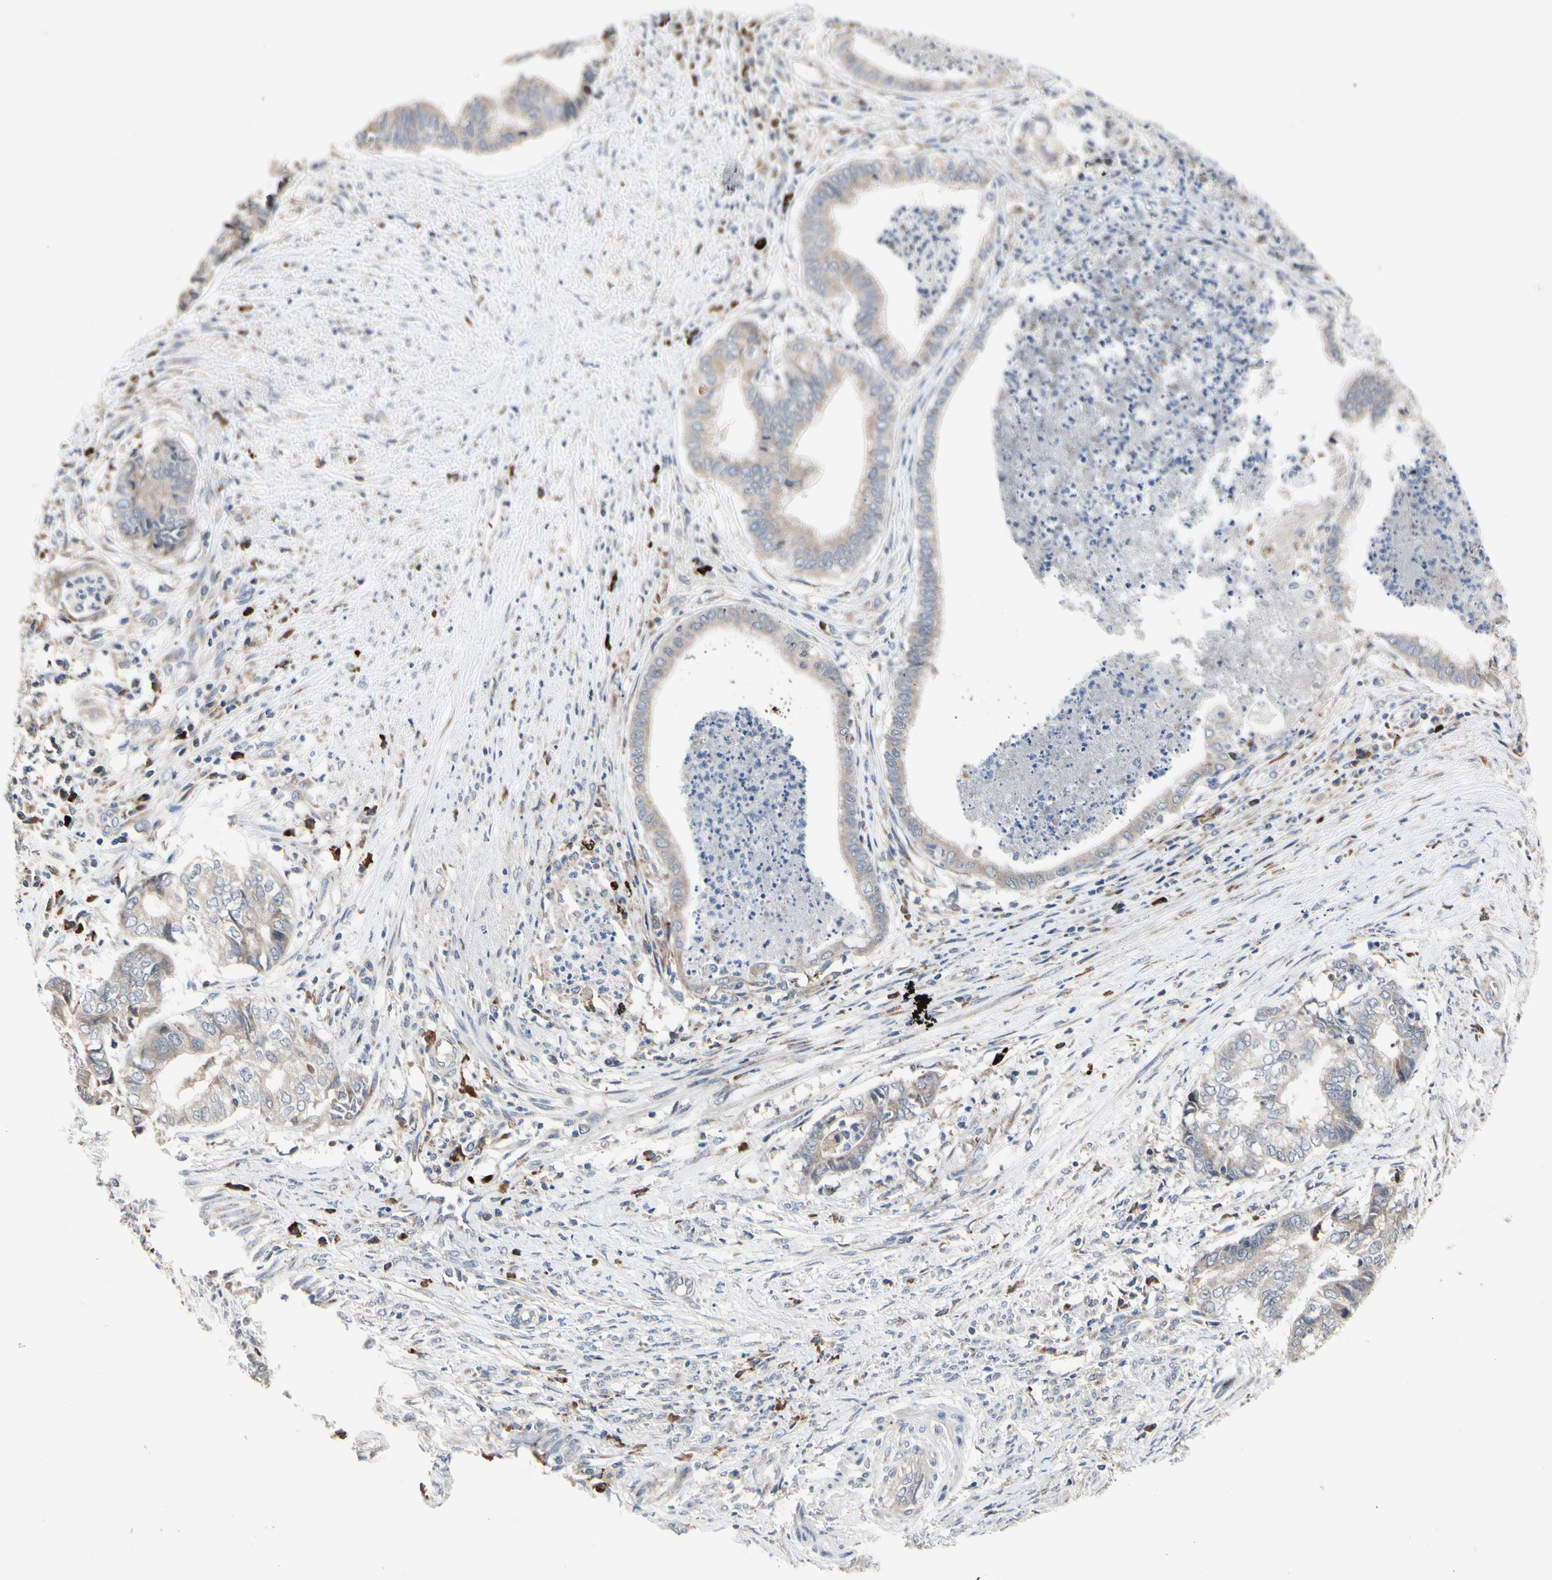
{"staining": {"intensity": "weak", "quantity": ">75%", "location": "cytoplasmic/membranous"}, "tissue": "endometrial cancer", "cell_type": "Tumor cells", "image_type": "cancer", "snomed": [{"axis": "morphology", "description": "Necrosis, NOS"}, {"axis": "morphology", "description": "Adenocarcinoma, NOS"}, {"axis": "topography", "description": "Endometrium"}], "caption": "A low amount of weak cytoplasmic/membranous staining is appreciated in about >75% of tumor cells in endometrial adenocarcinoma tissue. (DAB (3,3'-diaminobenzidine) IHC with brightfield microscopy, high magnification).", "gene": "MMEL1", "patient": {"sex": "female", "age": 79}}